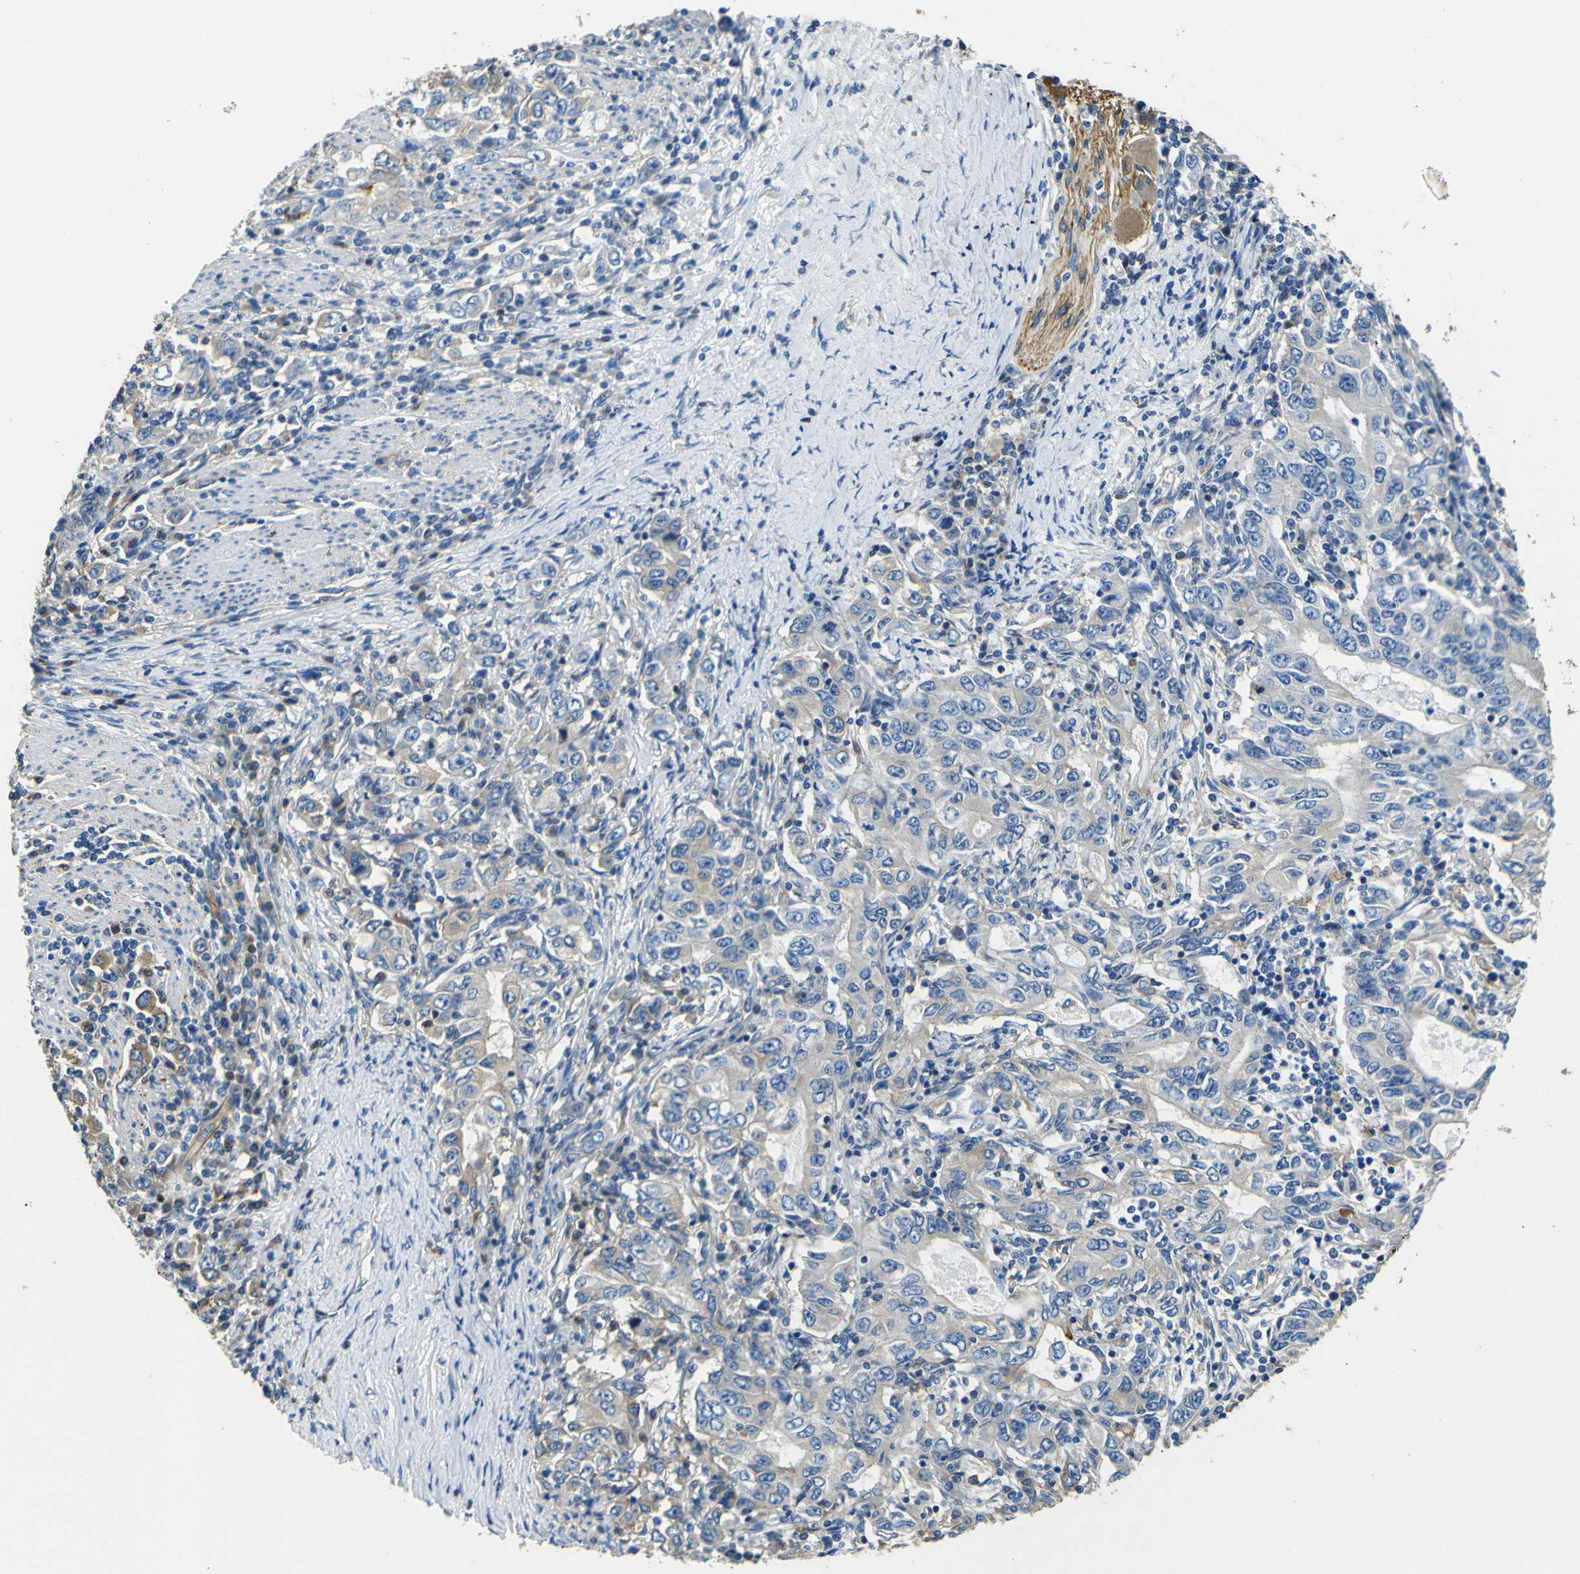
{"staining": {"intensity": "moderate", "quantity": "25%-75%", "location": "cytoplasmic/membranous"}, "tissue": "stomach cancer", "cell_type": "Tumor cells", "image_type": "cancer", "snomed": [{"axis": "morphology", "description": "Adenocarcinoma, NOS"}, {"axis": "topography", "description": "Stomach, lower"}], "caption": "Protein analysis of adenocarcinoma (stomach) tissue reveals moderate cytoplasmic/membranous positivity in approximately 25%-75% of tumor cells. (DAB (3,3'-diaminobenzidine) IHC with brightfield microscopy, high magnification).", "gene": "TUBB", "patient": {"sex": "female", "age": 72}}